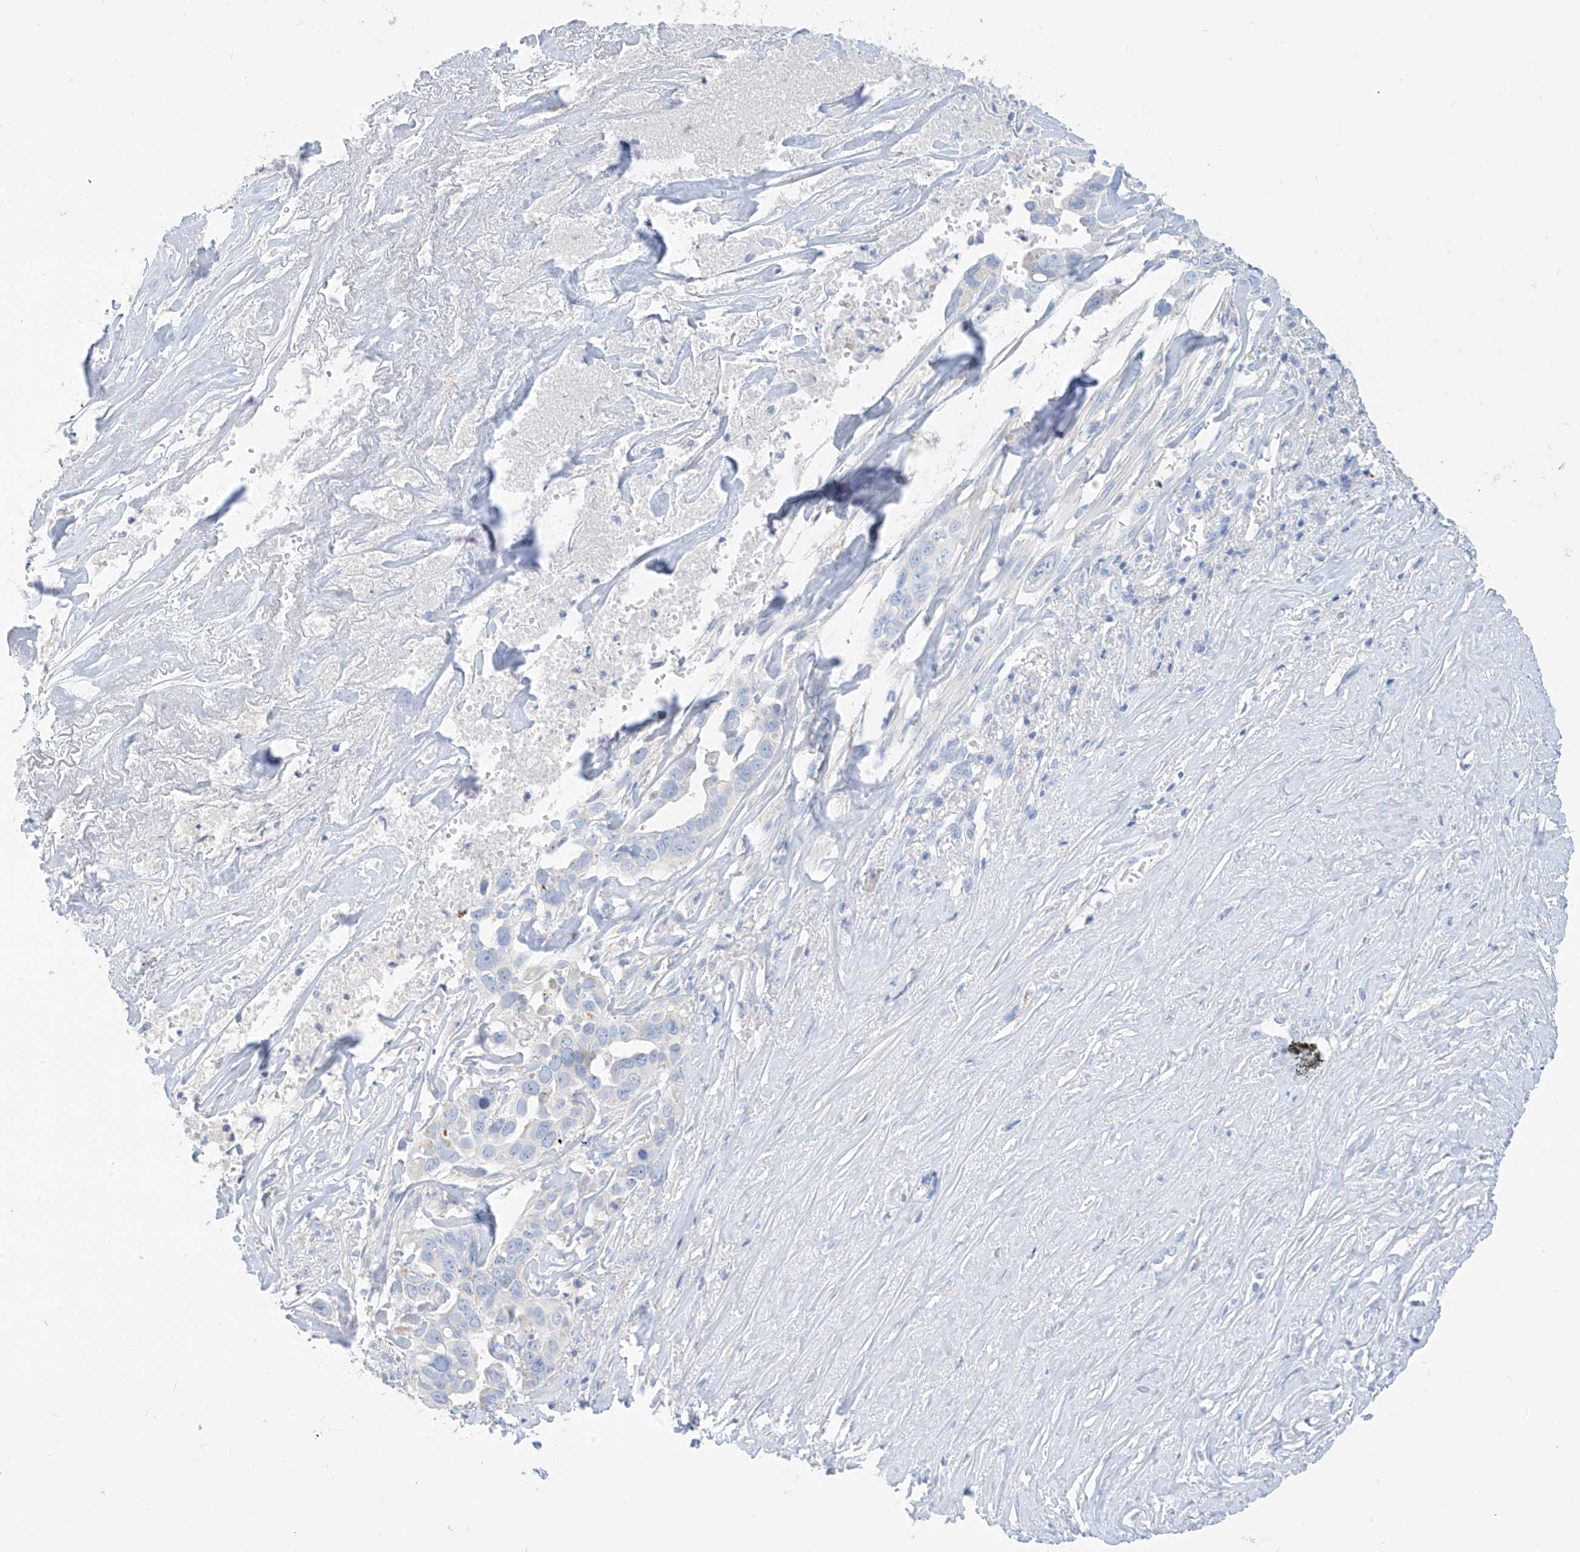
{"staining": {"intensity": "negative", "quantity": "none", "location": "none"}, "tissue": "liver cancer", "cell_type": "Tumor cells", "image_type": "cancer", "snomed": [{"axis": "morphology", "description": "Cholangiocarcinoma"}, {"axis": "topography", "description": "Liver"}], "caption": "Liver cancer (cholangiocarcinoma) was stained to show a protein in brown. There is no significant positivity in tumor cells.", "gene": "ZNF404", "patient": {"sex": "female", "age": 79}}